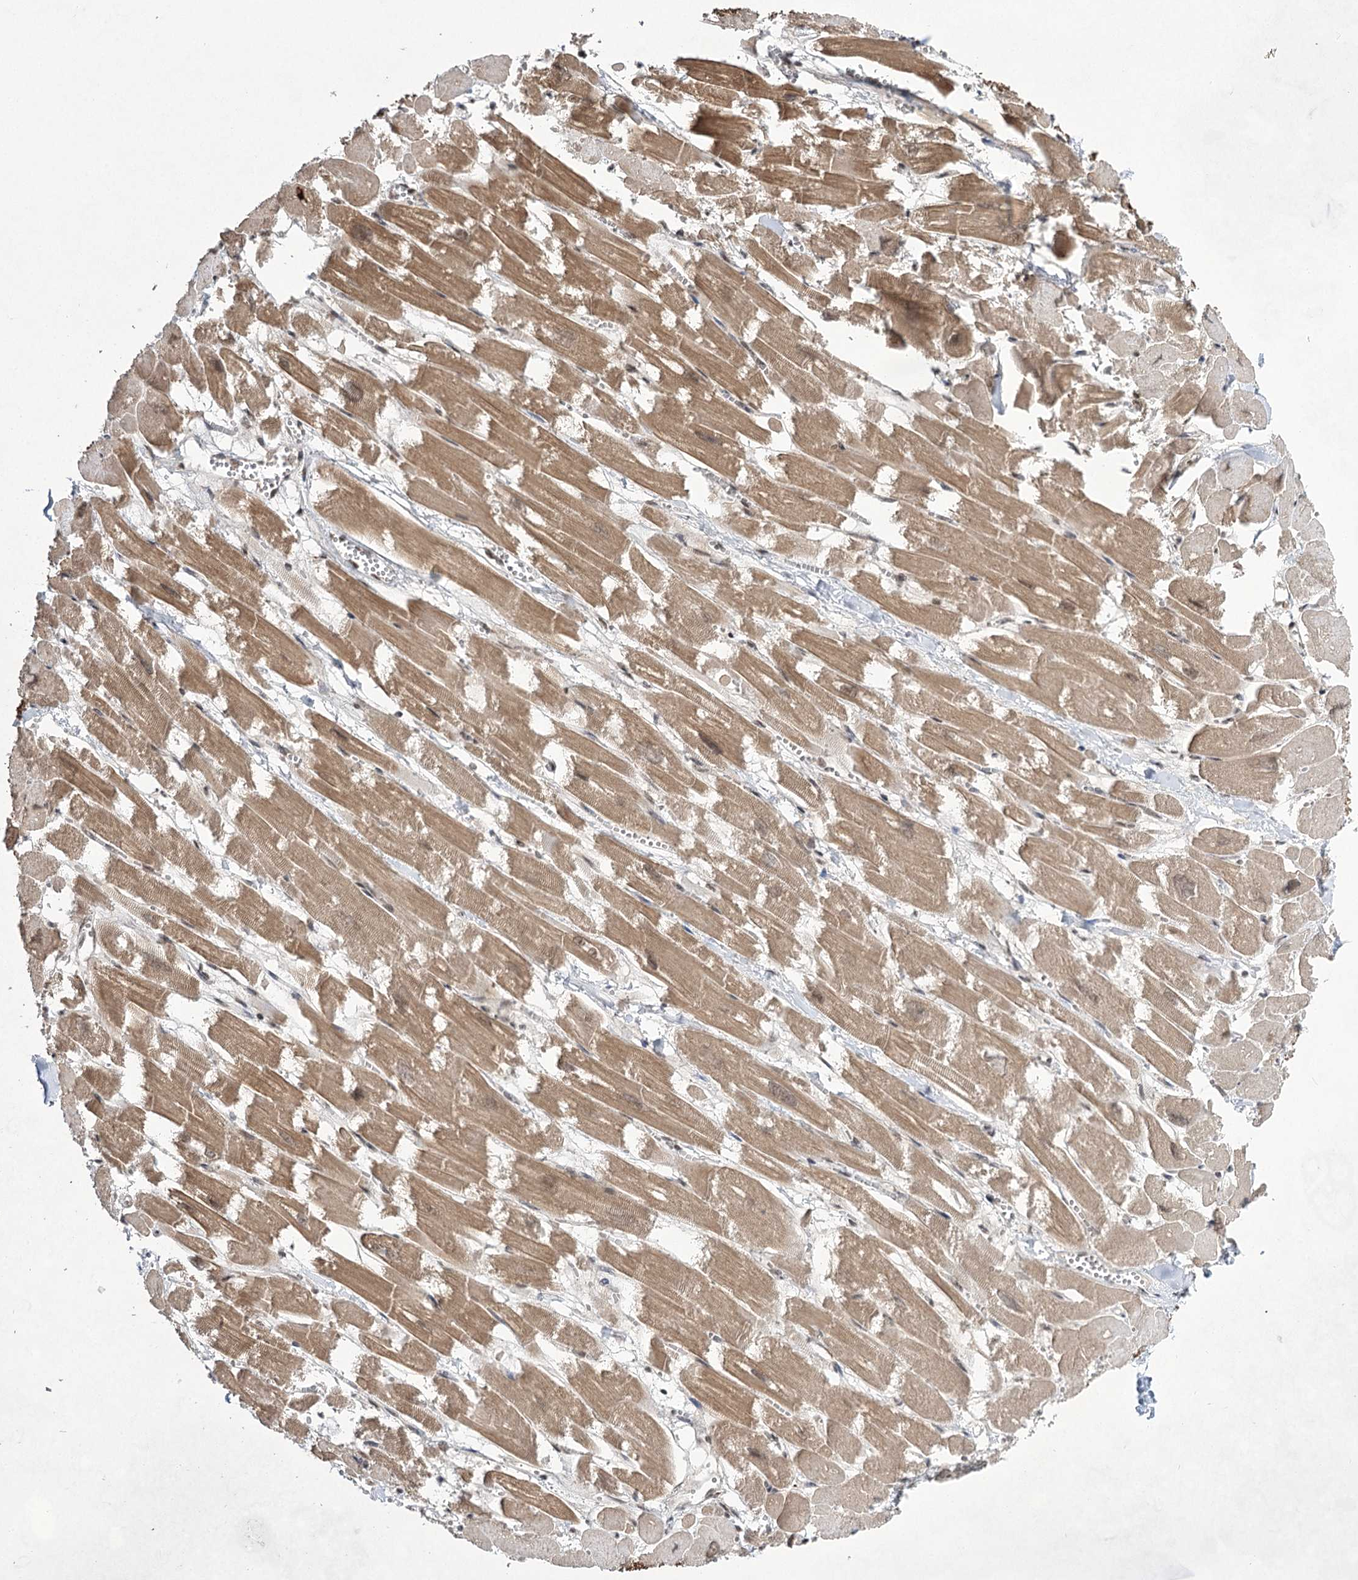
{"staining": {"intensity": "moderate", "quantity": ">75%", "location": "cytoplasmic/membranous,nuclear"}, "tissue": "heart muscle", "cell_type": "Cardiomyocytes", "image_type": "normal", "snomed": [{"axis": "morphology", "description": "Normal tissue, NOS"}, {"axis": "topography", "description": "Heart"}], "caption": "This image reveals IHC staining of unremarkable human heart muscle, with medium moderate cytoplasmic/membranous,nuclear positivity in about >75% of cardiomyocytes.", "gene": "ZCCHC8", "patient": {"sex": "male", "age": 54}}